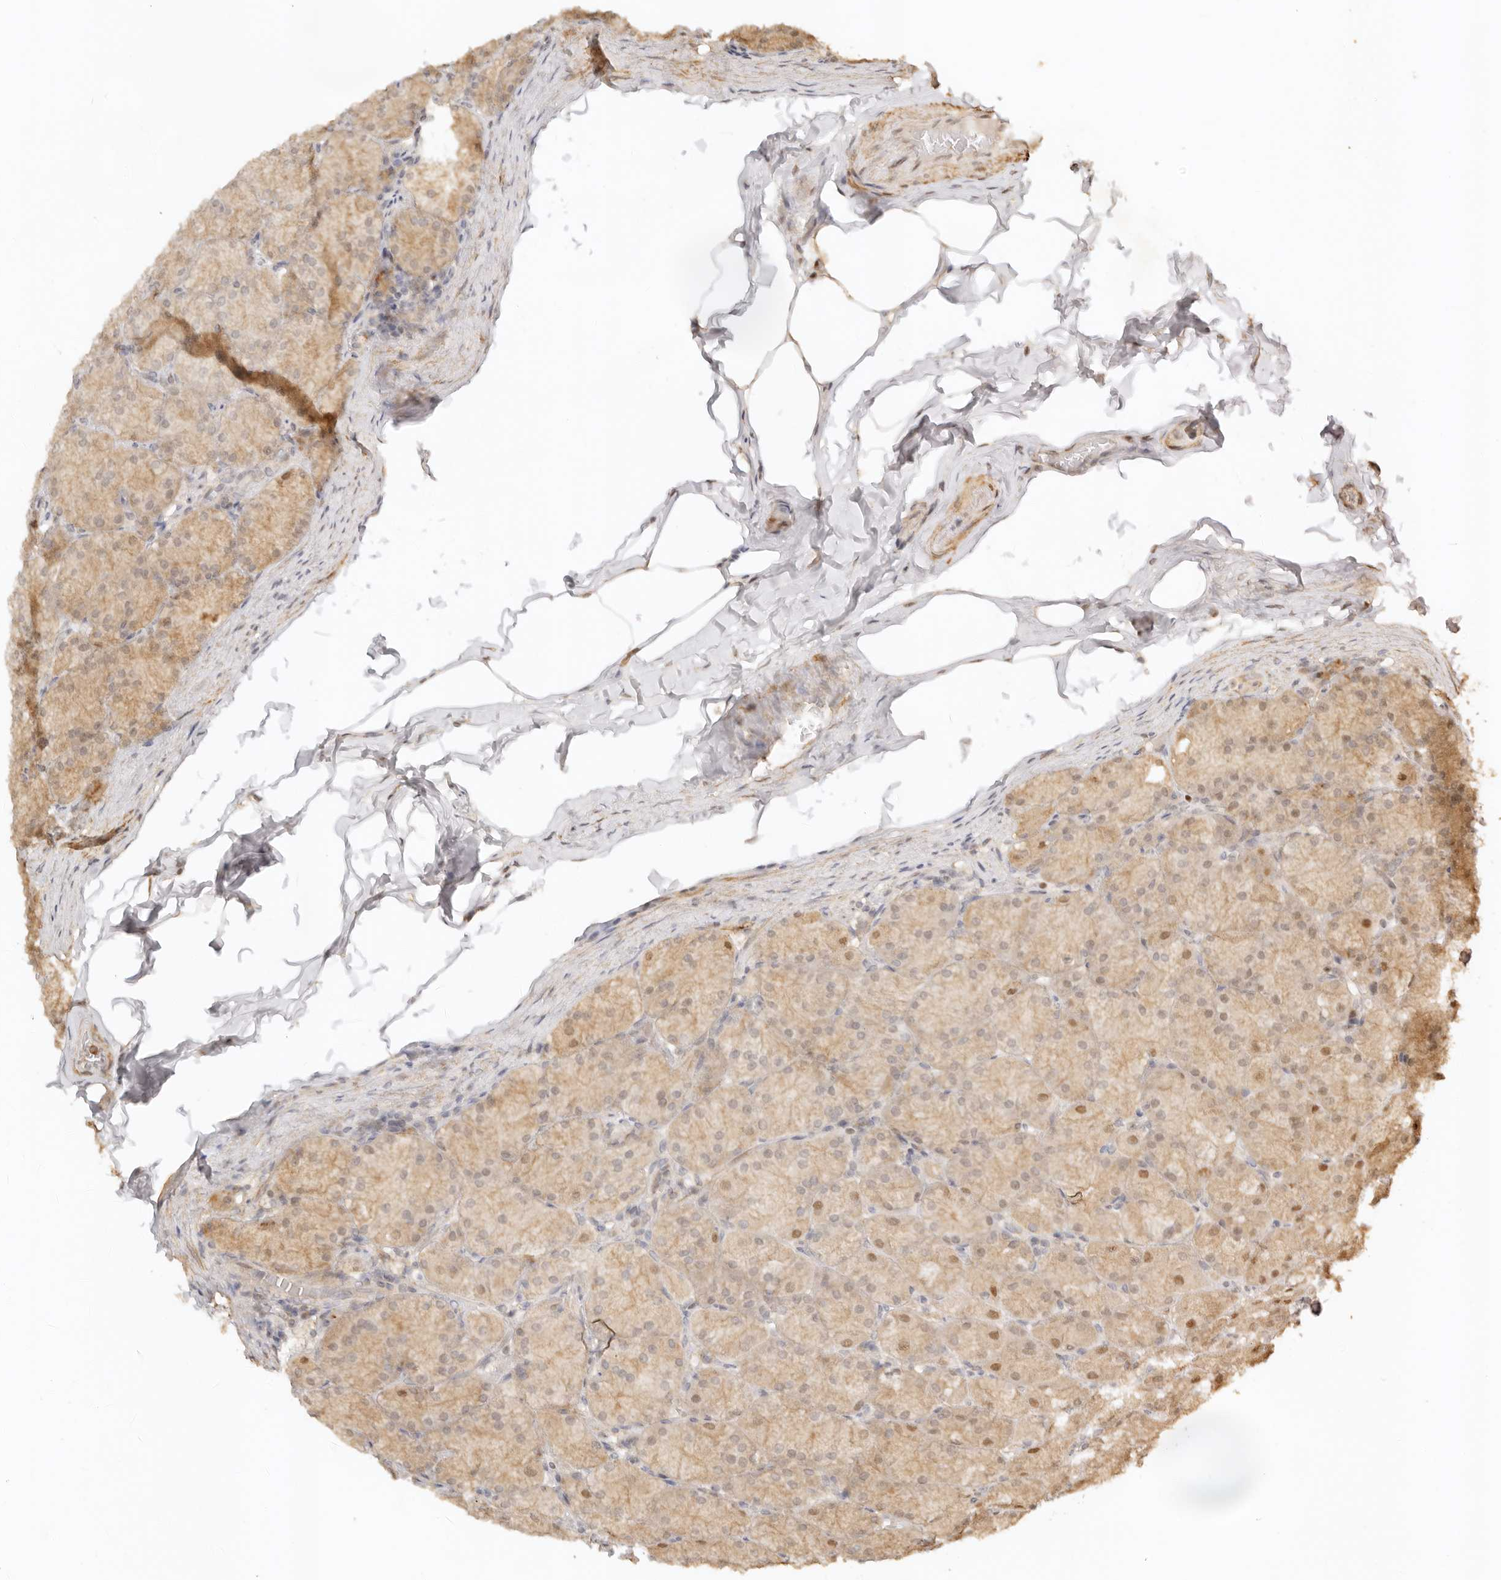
{"staining": {"intensity": "moderate", "quantity": ">75%", "location": "cytoplasmic/membranous,nuclear"}, "tissue": "stomach", "cell_type": "Glandular cells", "image_type": "normal", "snomed": [{"axis": "morphology", "description": "Normal tissue, NOS"}, {"axis": "topography", "description": "Stomach, upper"}], "caption": "Immunohistochemical staining of benign stomach displays moderate cytoplasmic/membranous,nuclear protein staining in approximately >75% of glandular cells. The protein is shown in brown color, while the nuclei are stained blue.", "gene": "KIF2B", "patient": {"sex": "female", "age": 56}}